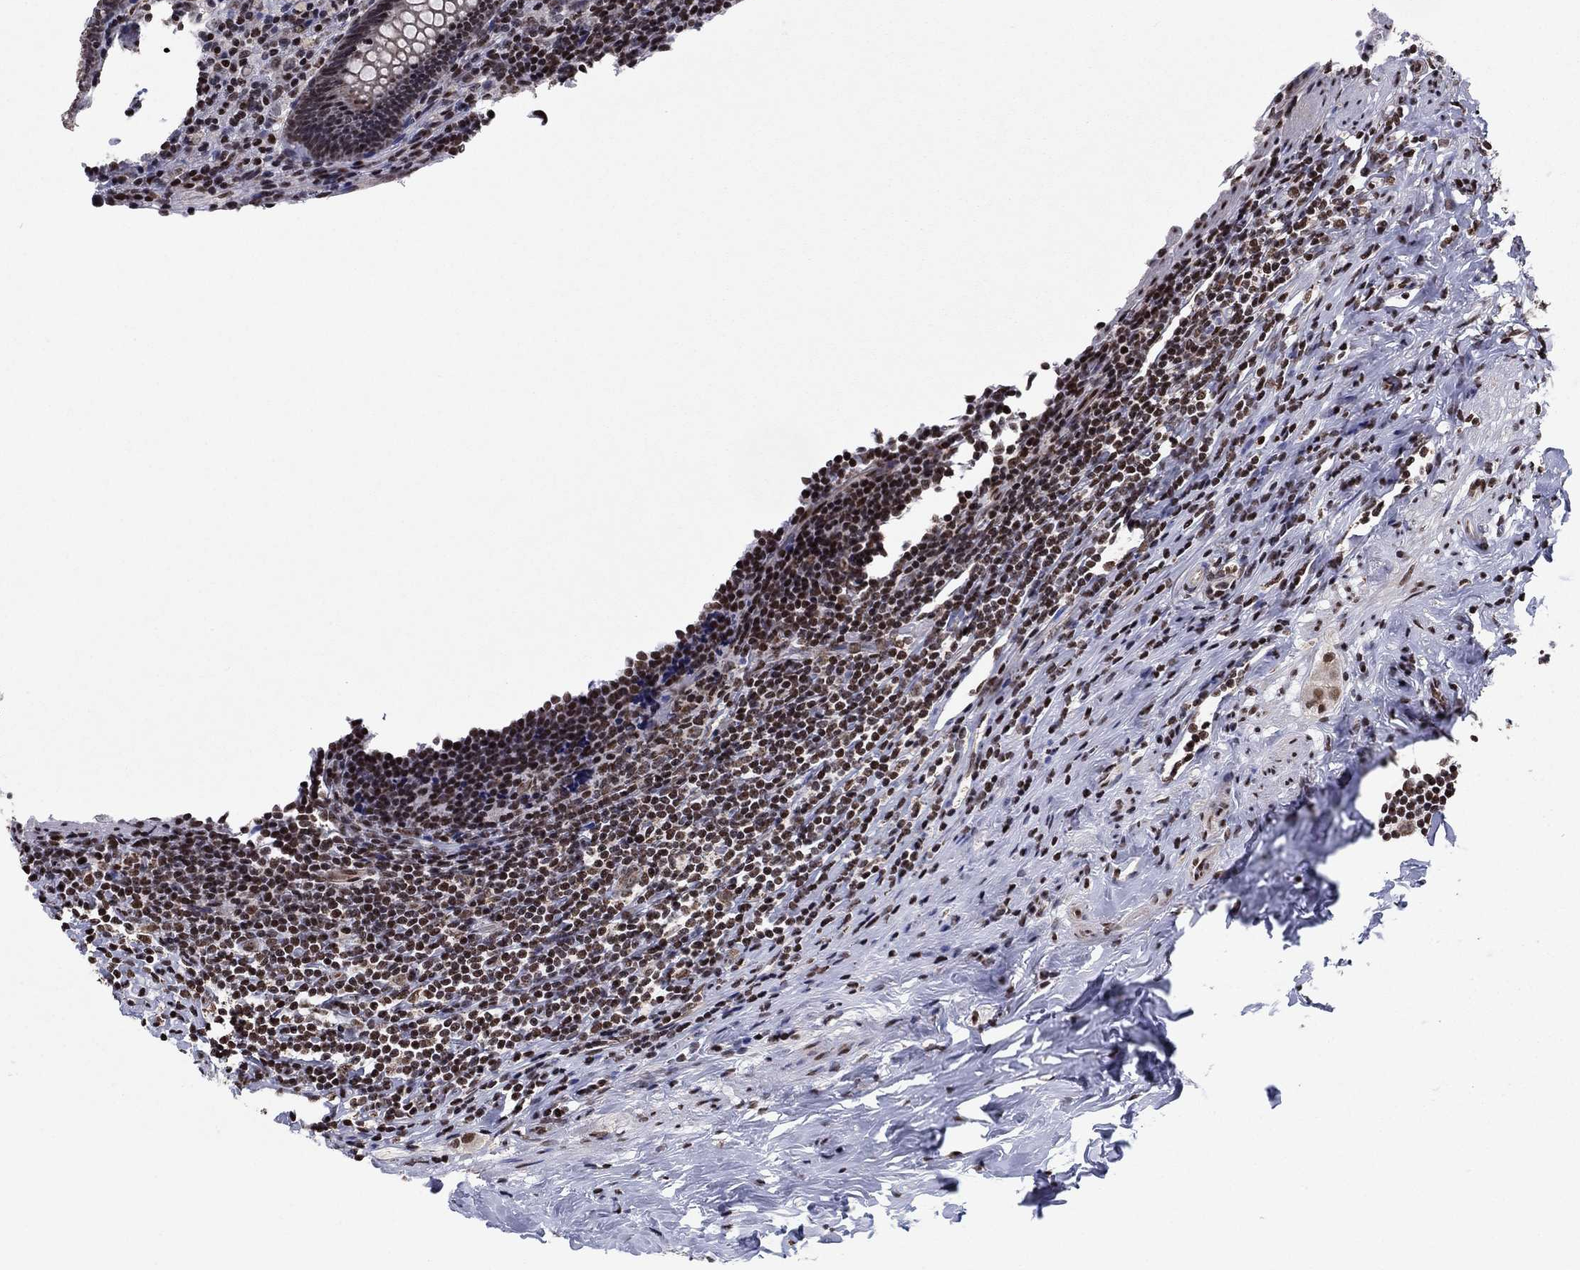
{"staining": {"intensity": "weak", "quantity": "<25%", "location": "nuclear"}, "tissue": "appendix", "cell_type": "Glandular cells", "image_type": "normal", "snomed": [{"axis": "morphology", "description": "Normal tissue, NOS"}, {"axis": "topography", "description": "Appendix"}], "caption": "Glandular cells are negative for brown protein staining in normal appendix. The staining is performed using DAB (3,3'-diaminobenzidine) brown chromogen with nuclei counter-stained in using hematoxylin.", "gene": "N4BP2", "patient": {"sex": "male", "age": 47}}